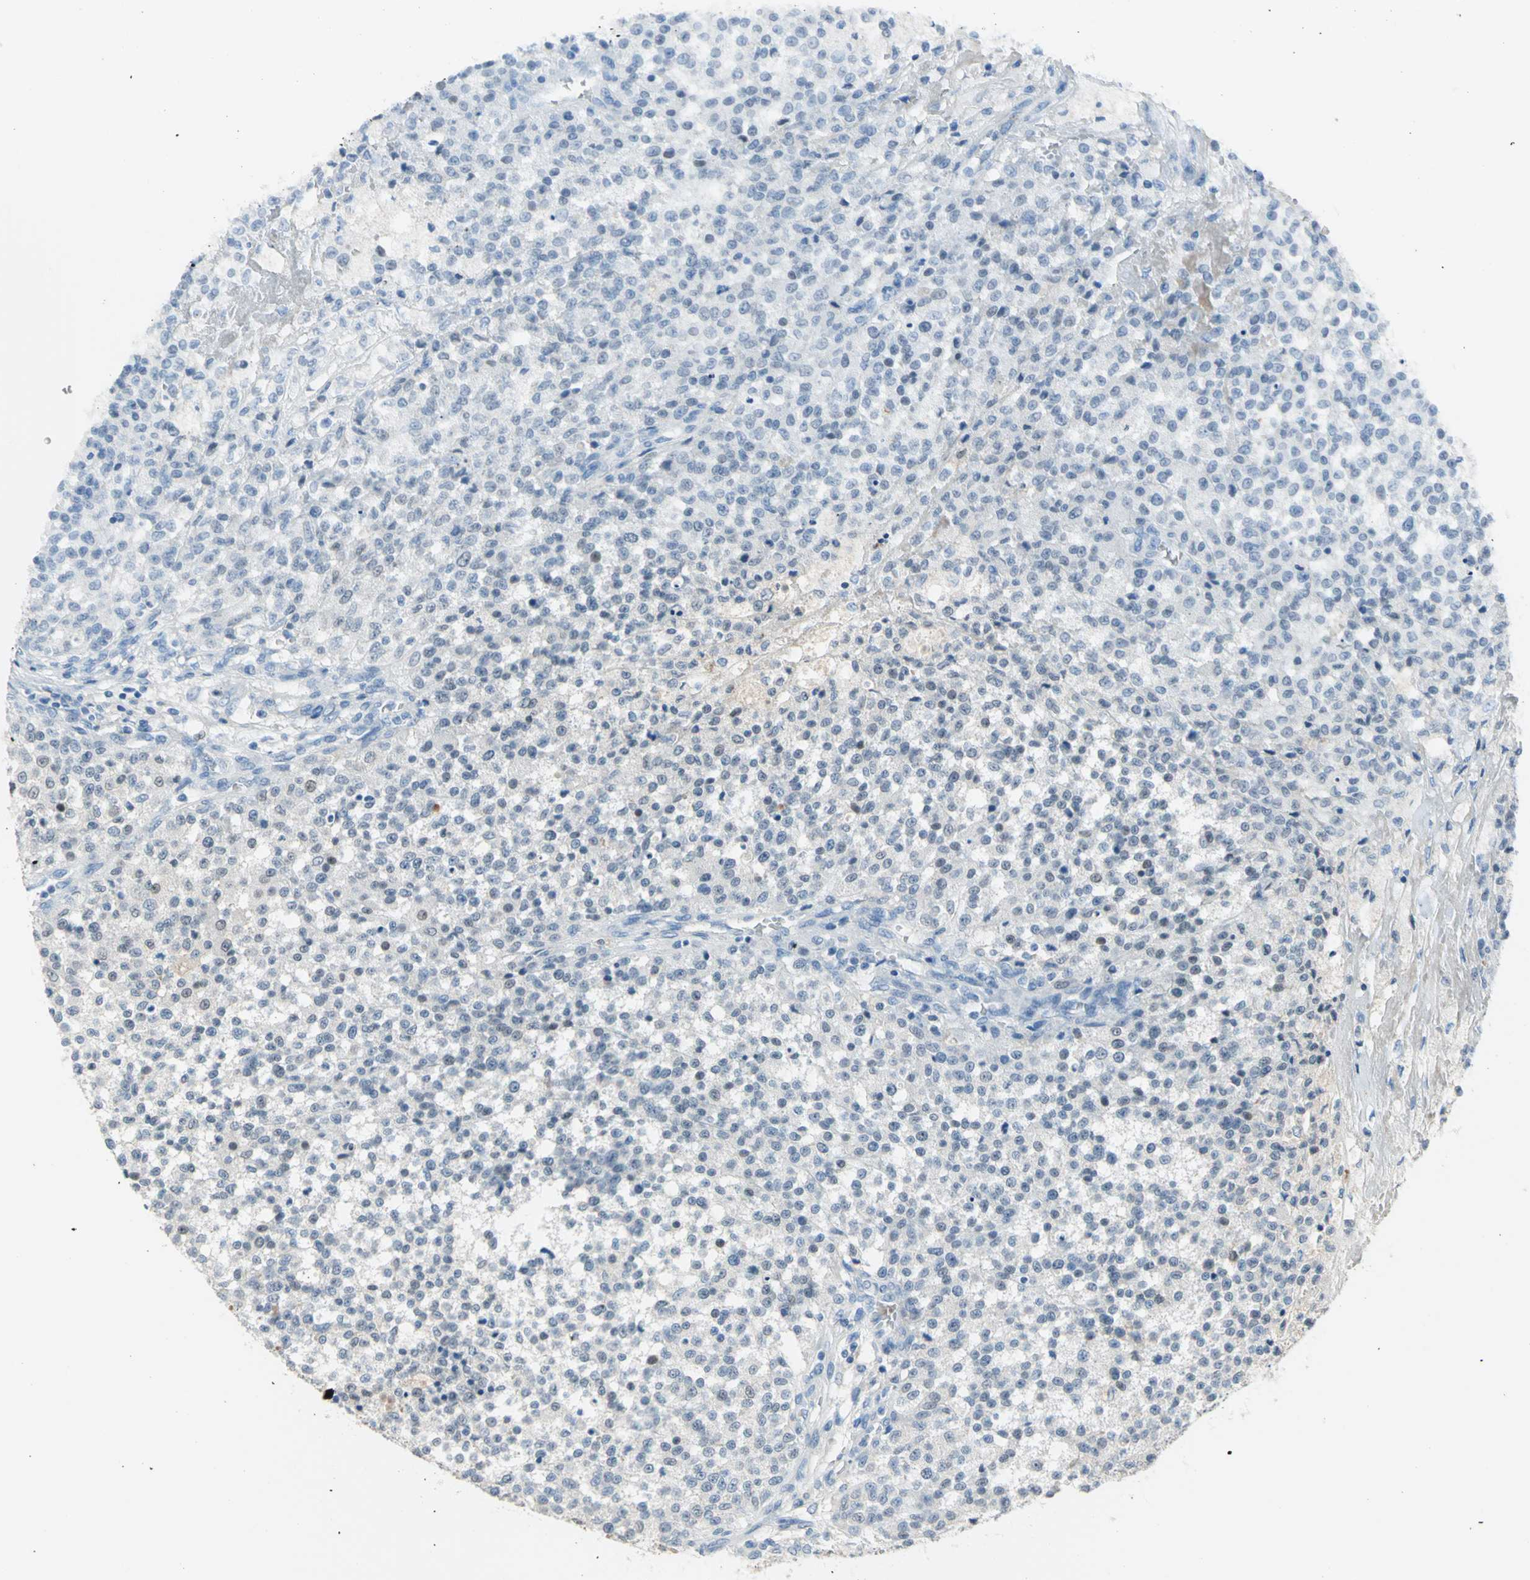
{"staining": {"intensity": "weak", "quantity": "<25%", "location": "cytoplasmic/membranous,nuclear"}, "tissue": "testis cancer", "cell_type": "Tumor cells", "image_type": "cancer", "snomed": [{"axis": "morphology", "description": "Seminoma, NOS"}, {"axis": "topography", "description": "Testis"}], "caption": "This is a histopathology image of immunohistochemistry staining of seminoma (testis), which shows no positivity in tumor cells.", "gene": "ZIC1", "patient": {"sex": "male", "age": 59}}